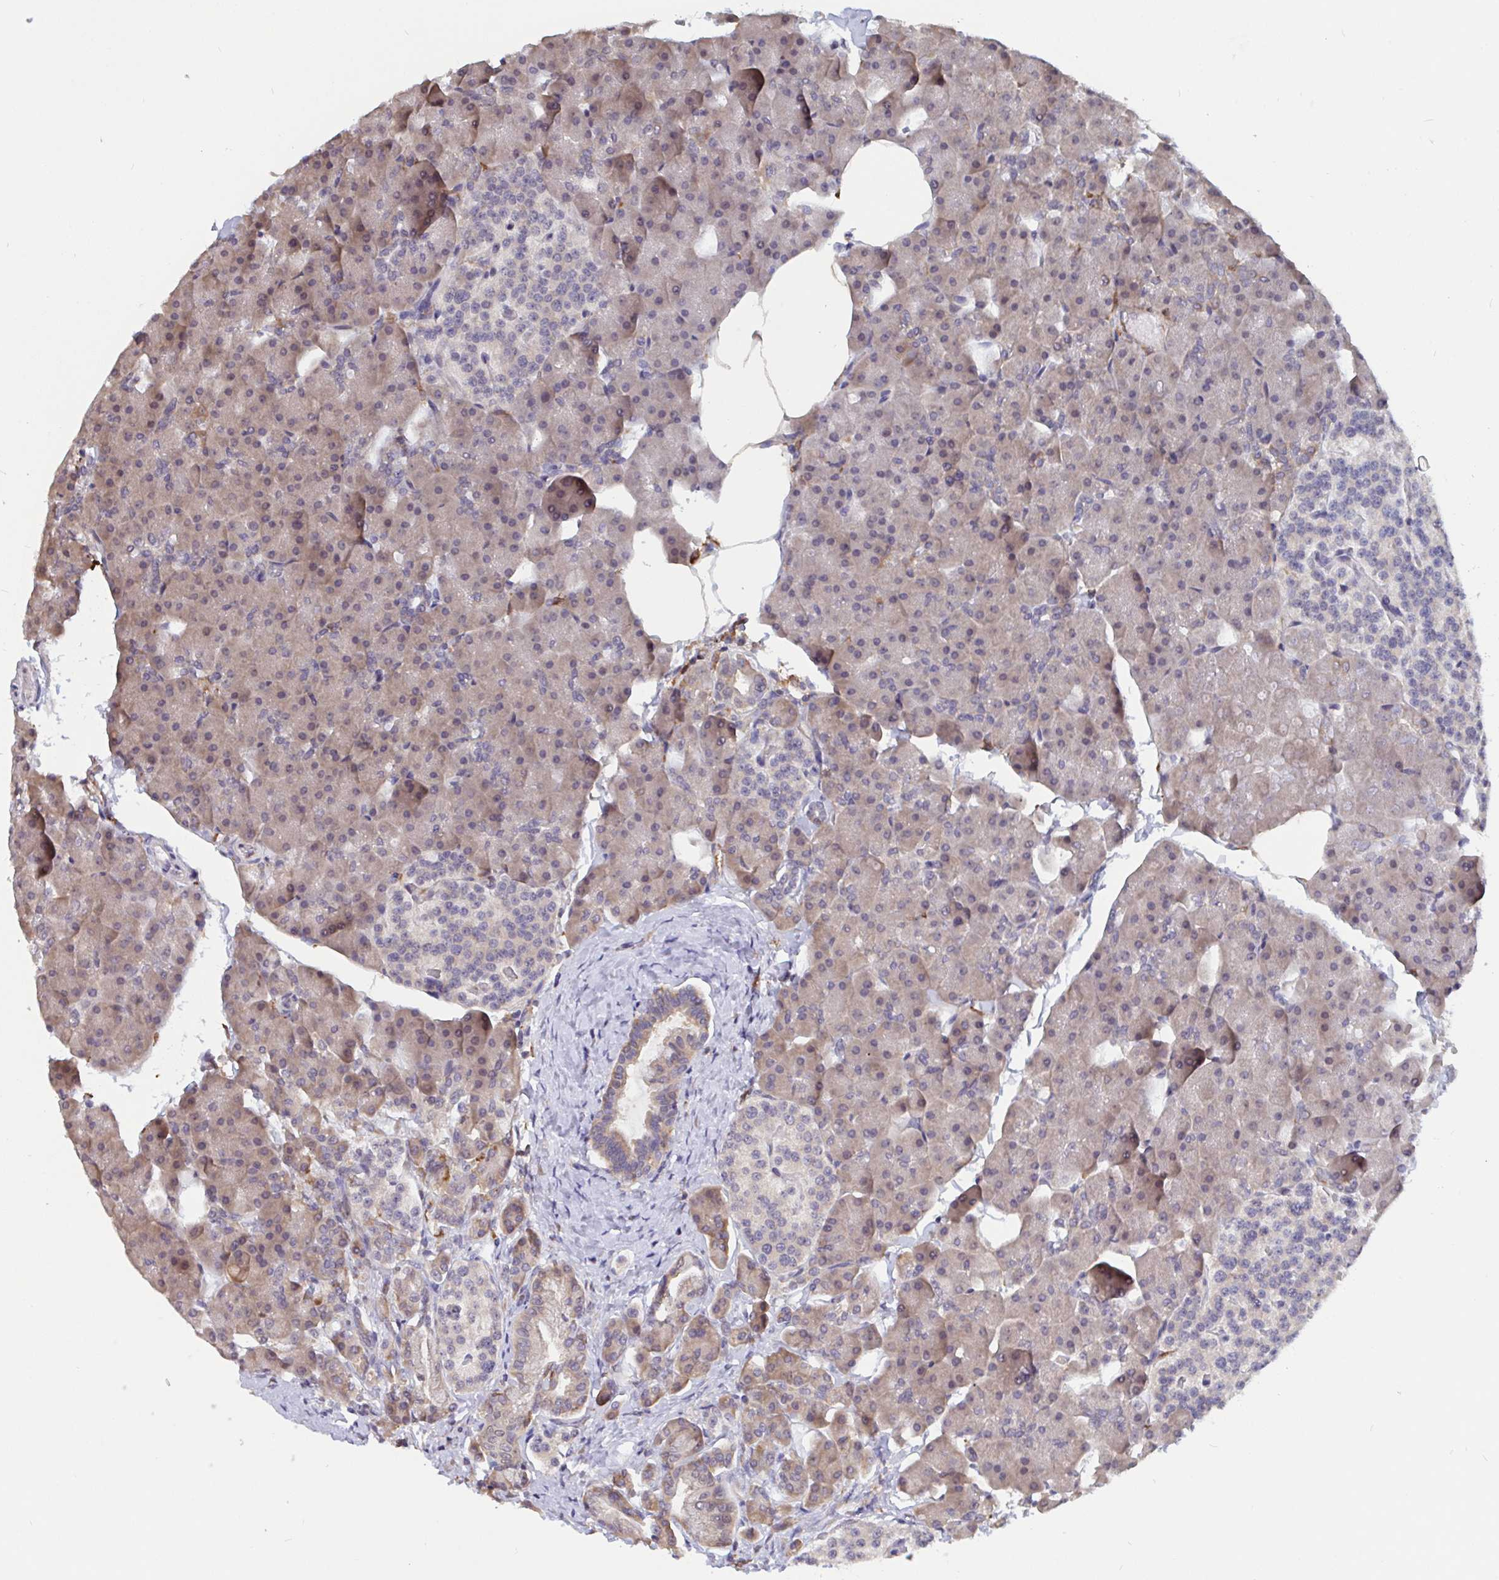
{"staining": {"intensity": "moderate", "quantity": ">75%", "location": "cytoplasmic/membranous,nuclear"}, "tissue": "pancreas", "cell_type": "Exocrine glandular cells", "image_type": "normal", "snomed": [{"axis": "morphology", "description": "Normal tissue, NOS"}, {"axis": "topography", "description": "Pancreas"}], "caption": "Approximately >75% of exocrine glandular cells in unremarkable human pancreas reveal moderate cytoplasmic/membranous,nuclear protein expression as visualized by brown immunohistochemical staining.", "gene": "SNX8", "patient": {"sex": "male", "age": 35}}